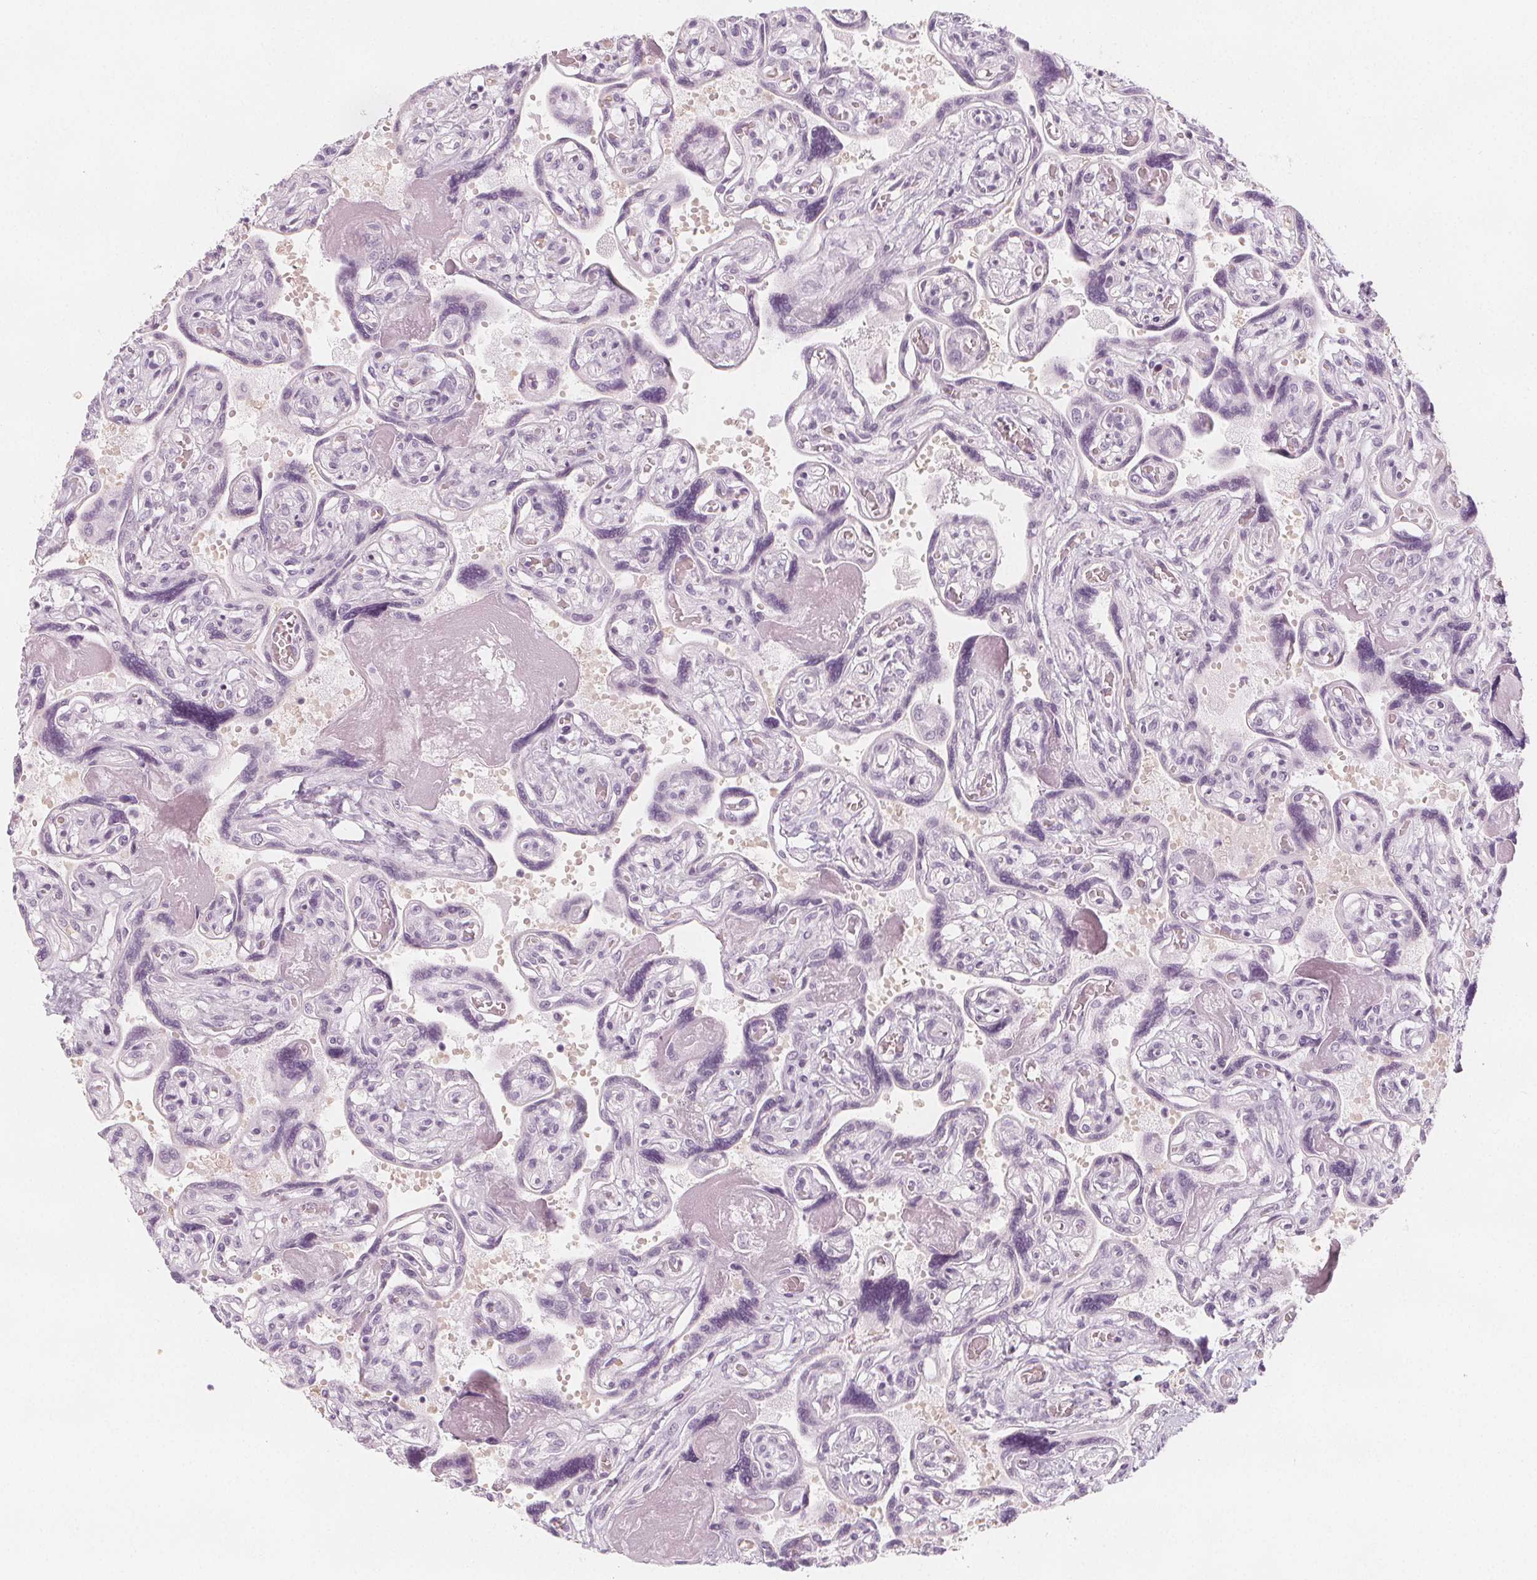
{"staining": {"intensity": "weak", "quantity": "25%-75%", "location": "cytoplasmic/membranous"}, "tissue": "placenta", "cell_type": "Decidual cells", "image_type": "normal", "snomed": [{"axis": "morphology", "description": "Normal tissue, NOS"}, {"axis": "topography", "description": "Placenta"}], "caption": "Protein analysis of benign placenta reveals weak cytoplasmic/membranous positivity in approximately 25%-75% of decidual cells.", "gene": "MAP1A", "patient": {"sex": "female", "age": 32}}